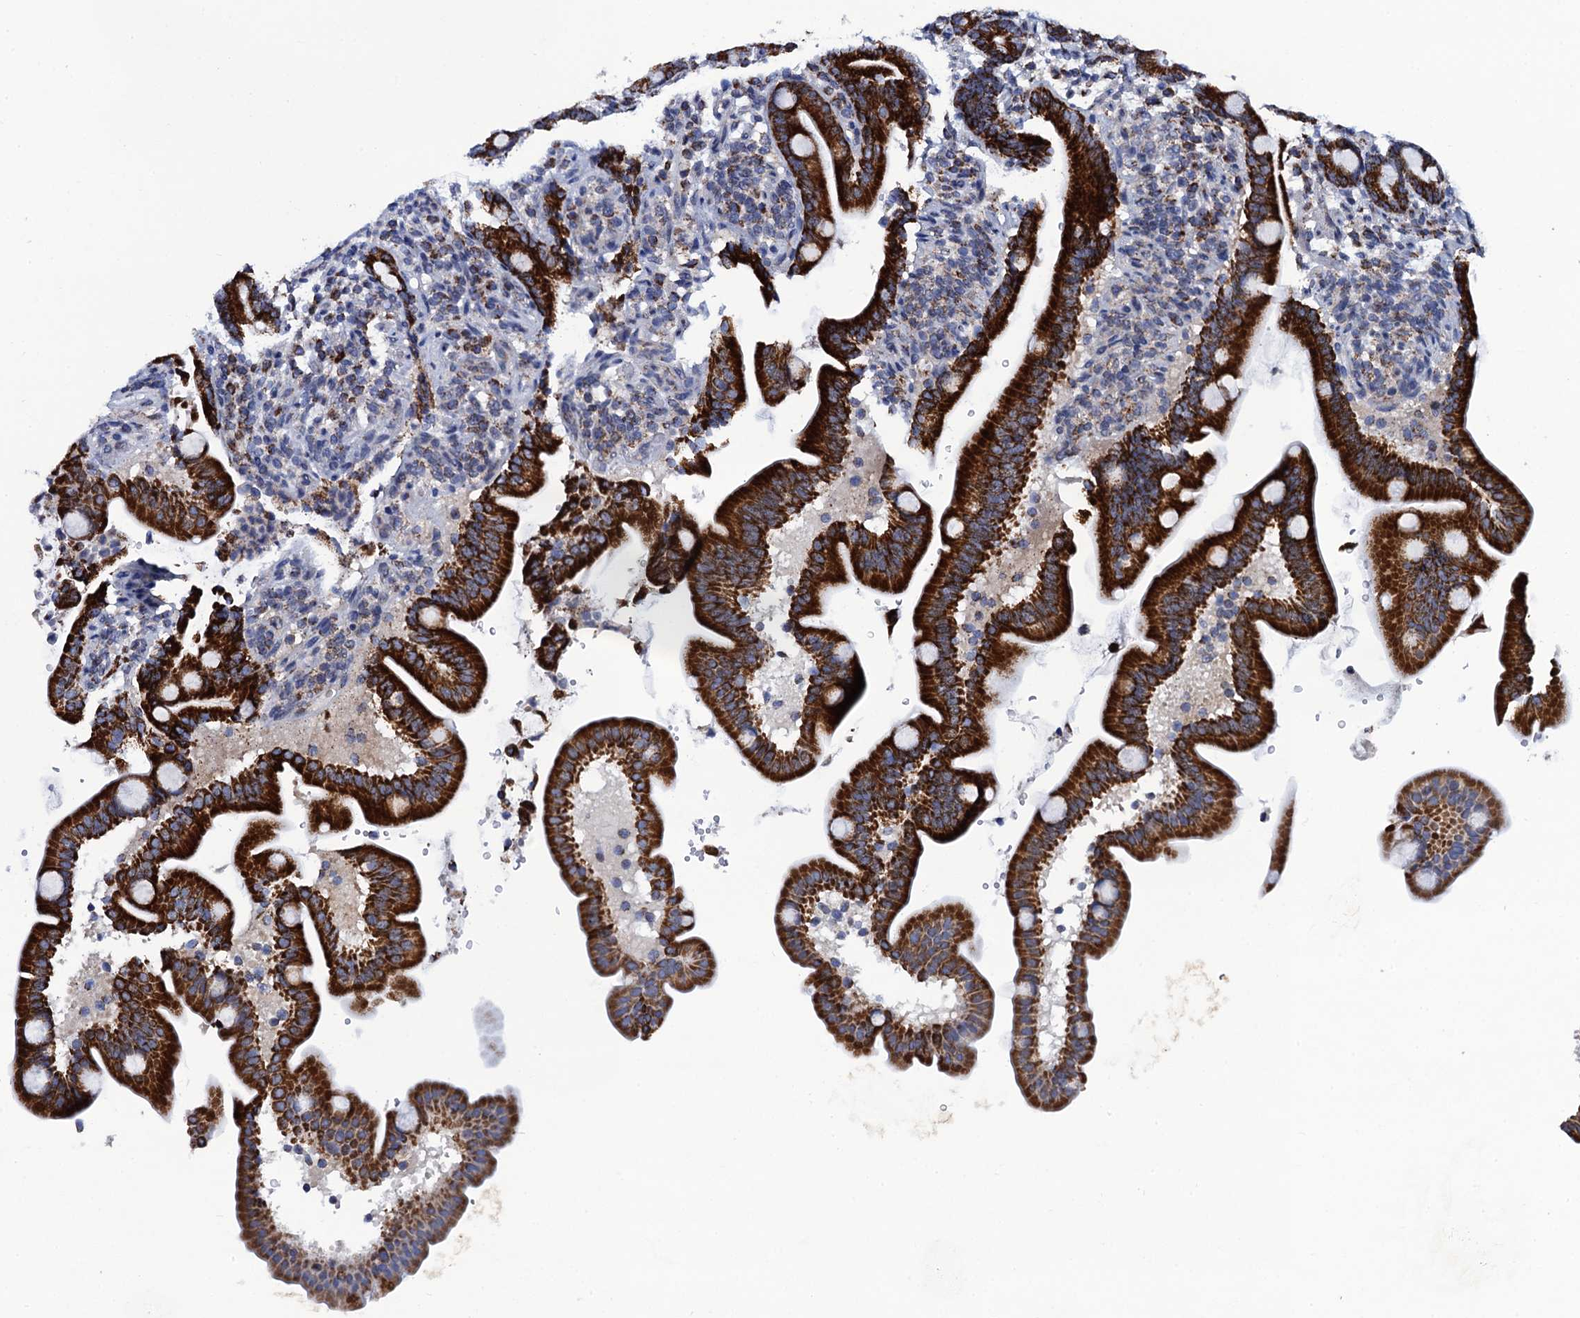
{"staining": {"intensity": "strong", "quantity": ">75%", "location": "cytoplasmic/membranous"}, "tissue": "duodenum", "cell_type": "Glandular cells", "image_type": "normal", "snomed": [{"axis": "morphology", "description": "Normal tissue, NOS"}, {"axis": "topography", "description": "Duodenum"}], "caption": "This is an image of immunohistochemistry (IHC) staining of normal duodenum, which shows strong expression in the cytoplasmic/membranous of glandular cells.", "gene": "PTCD3", "patient": {"sex": "male", "age": 54}}